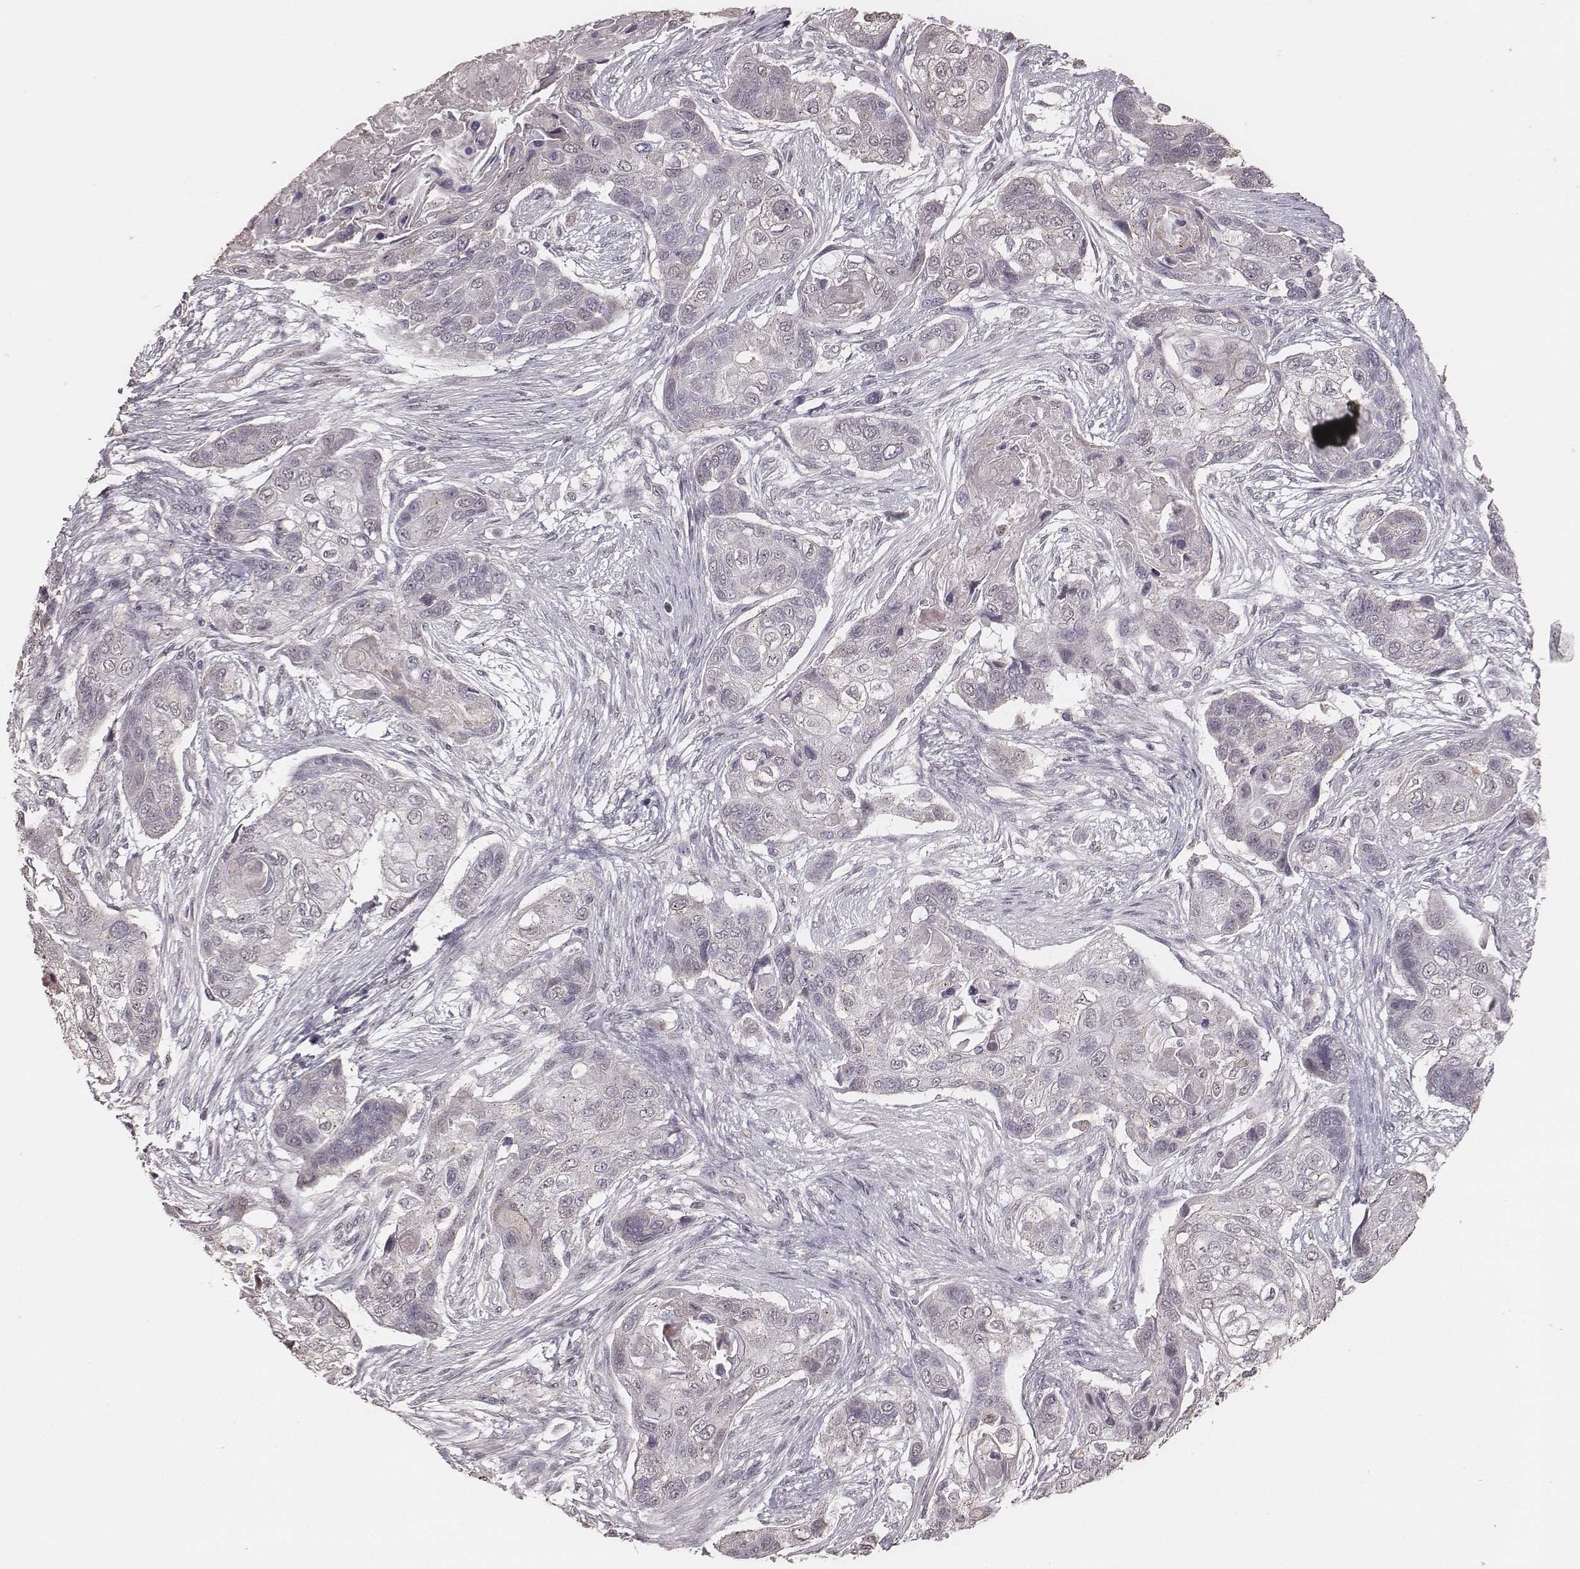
{"staining": {"intensity": "negative", "quantity": "none", "location": "none"}, "tissue": "lung cancer", "cell_type": "Tumor cells", "image_type": "cancer", "snomed": [{"axis": "morphology", "description": "Squamous cell carcinoma, NOS"}, {"axis": "topography", "description": "Lung"}], "caption": "Lung cancer stained for a protein using immunohistochemistry (IHC) demonstrates no staining tumor cells.", "gene": "SLC7A4", "patient": {"sex": "male", "age": 69}}